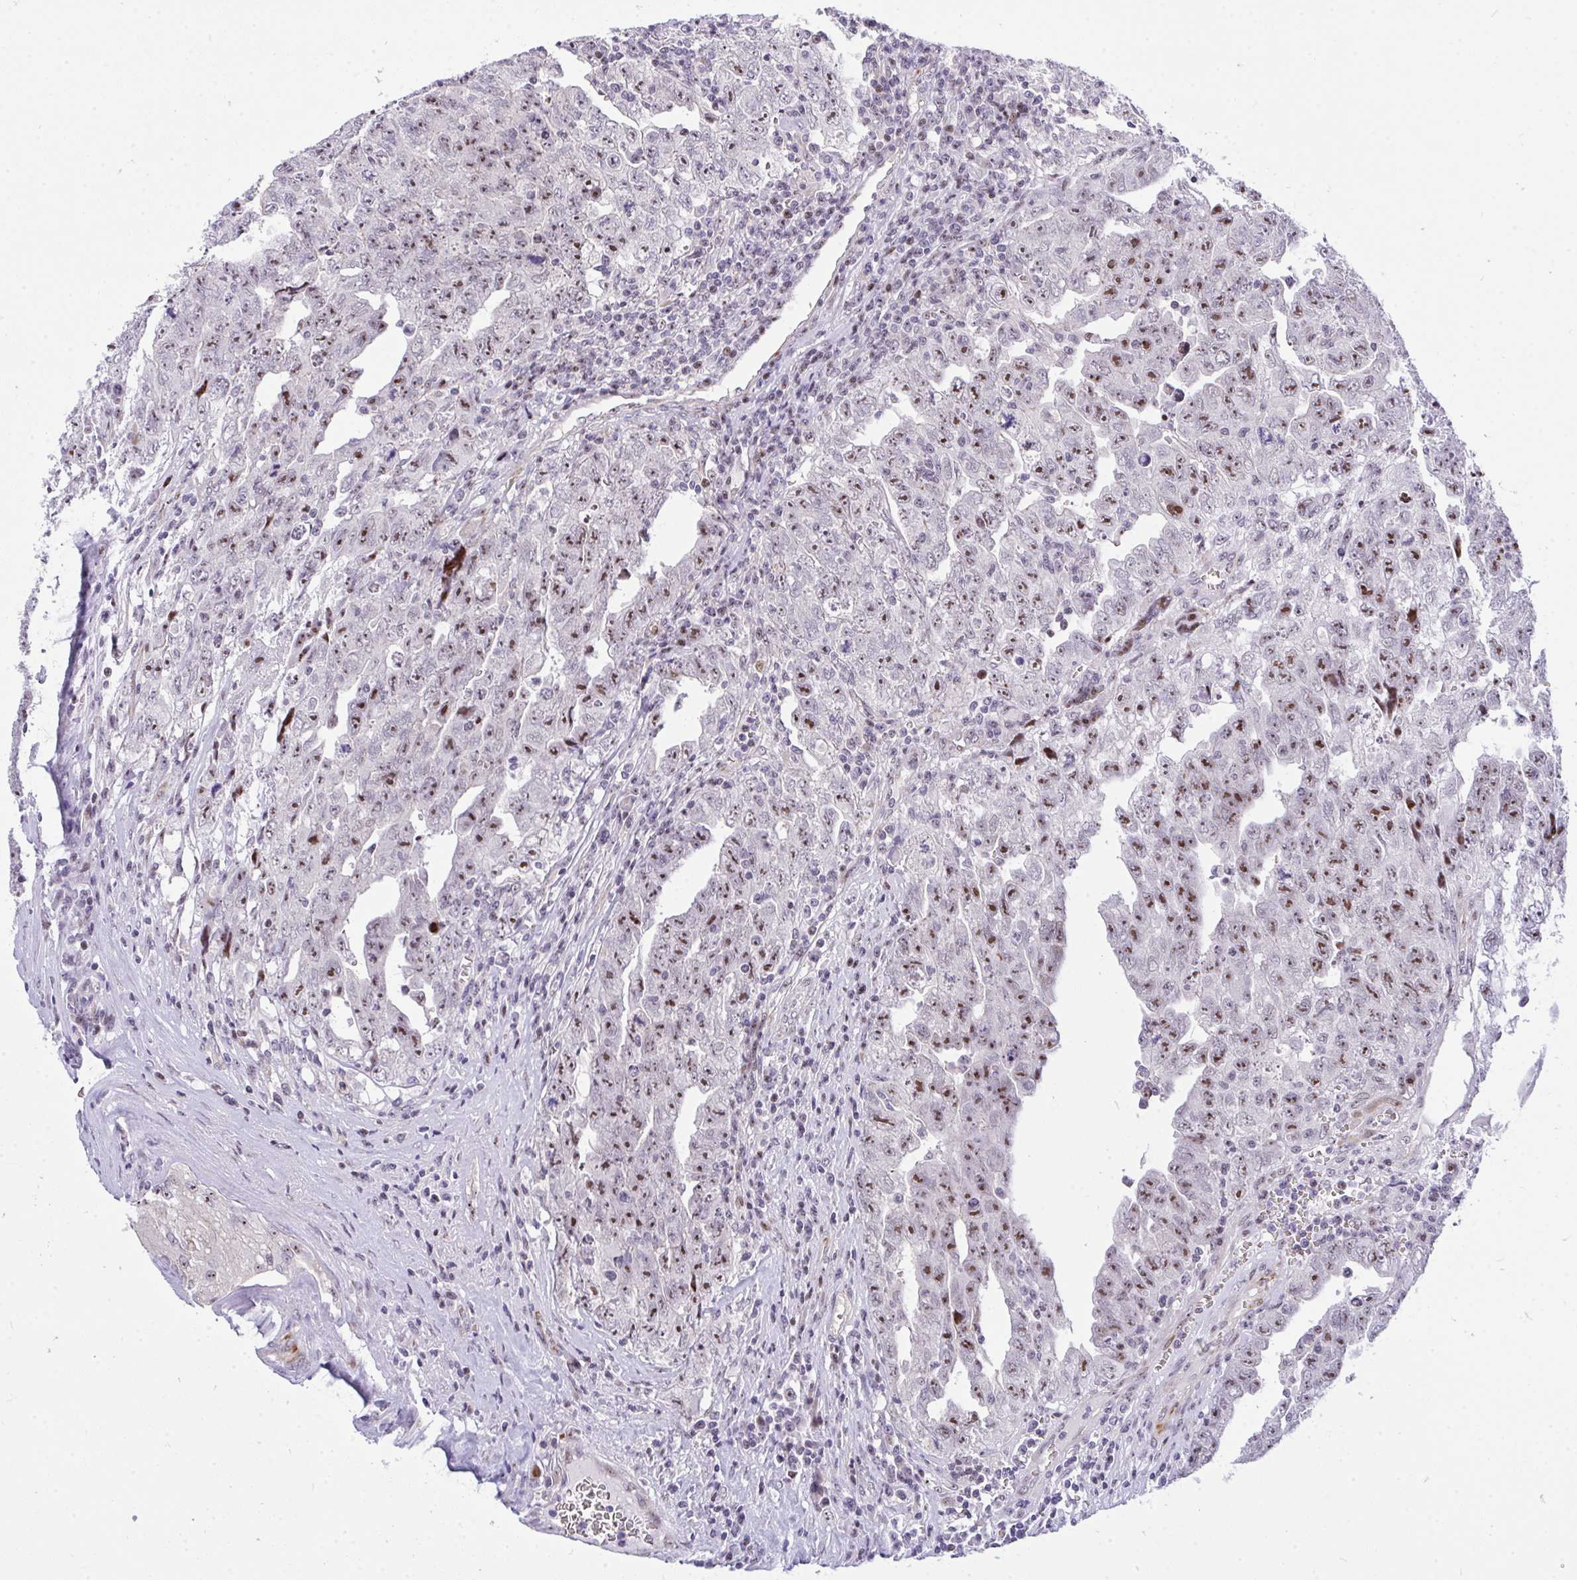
{"staining": {"intensity": "moderate", "quantity": ">75%", "location": "nuclear"}, "tissue": "testis cancer", "cell_type": "Tumor cells", "image_type": "cancer", "snomed": [{"axis": "morphology", "description": "Carcinoma, Embryonal, NOS"}, {"axis": "topography", "description": "Testis"}], "caption": "Immunohistochemistry (IHC) histopathology image of neoplastic tissue: human embryonal carcinoma (testis) stained using immunohistochemistry exhibits medium levels of moderate protein expression localized specifically in the nuclear of tumor cells, appearing as a nuclear brown color.", "gene": "PLPPR3", "patient": {"sex": "male", "age": 28}}